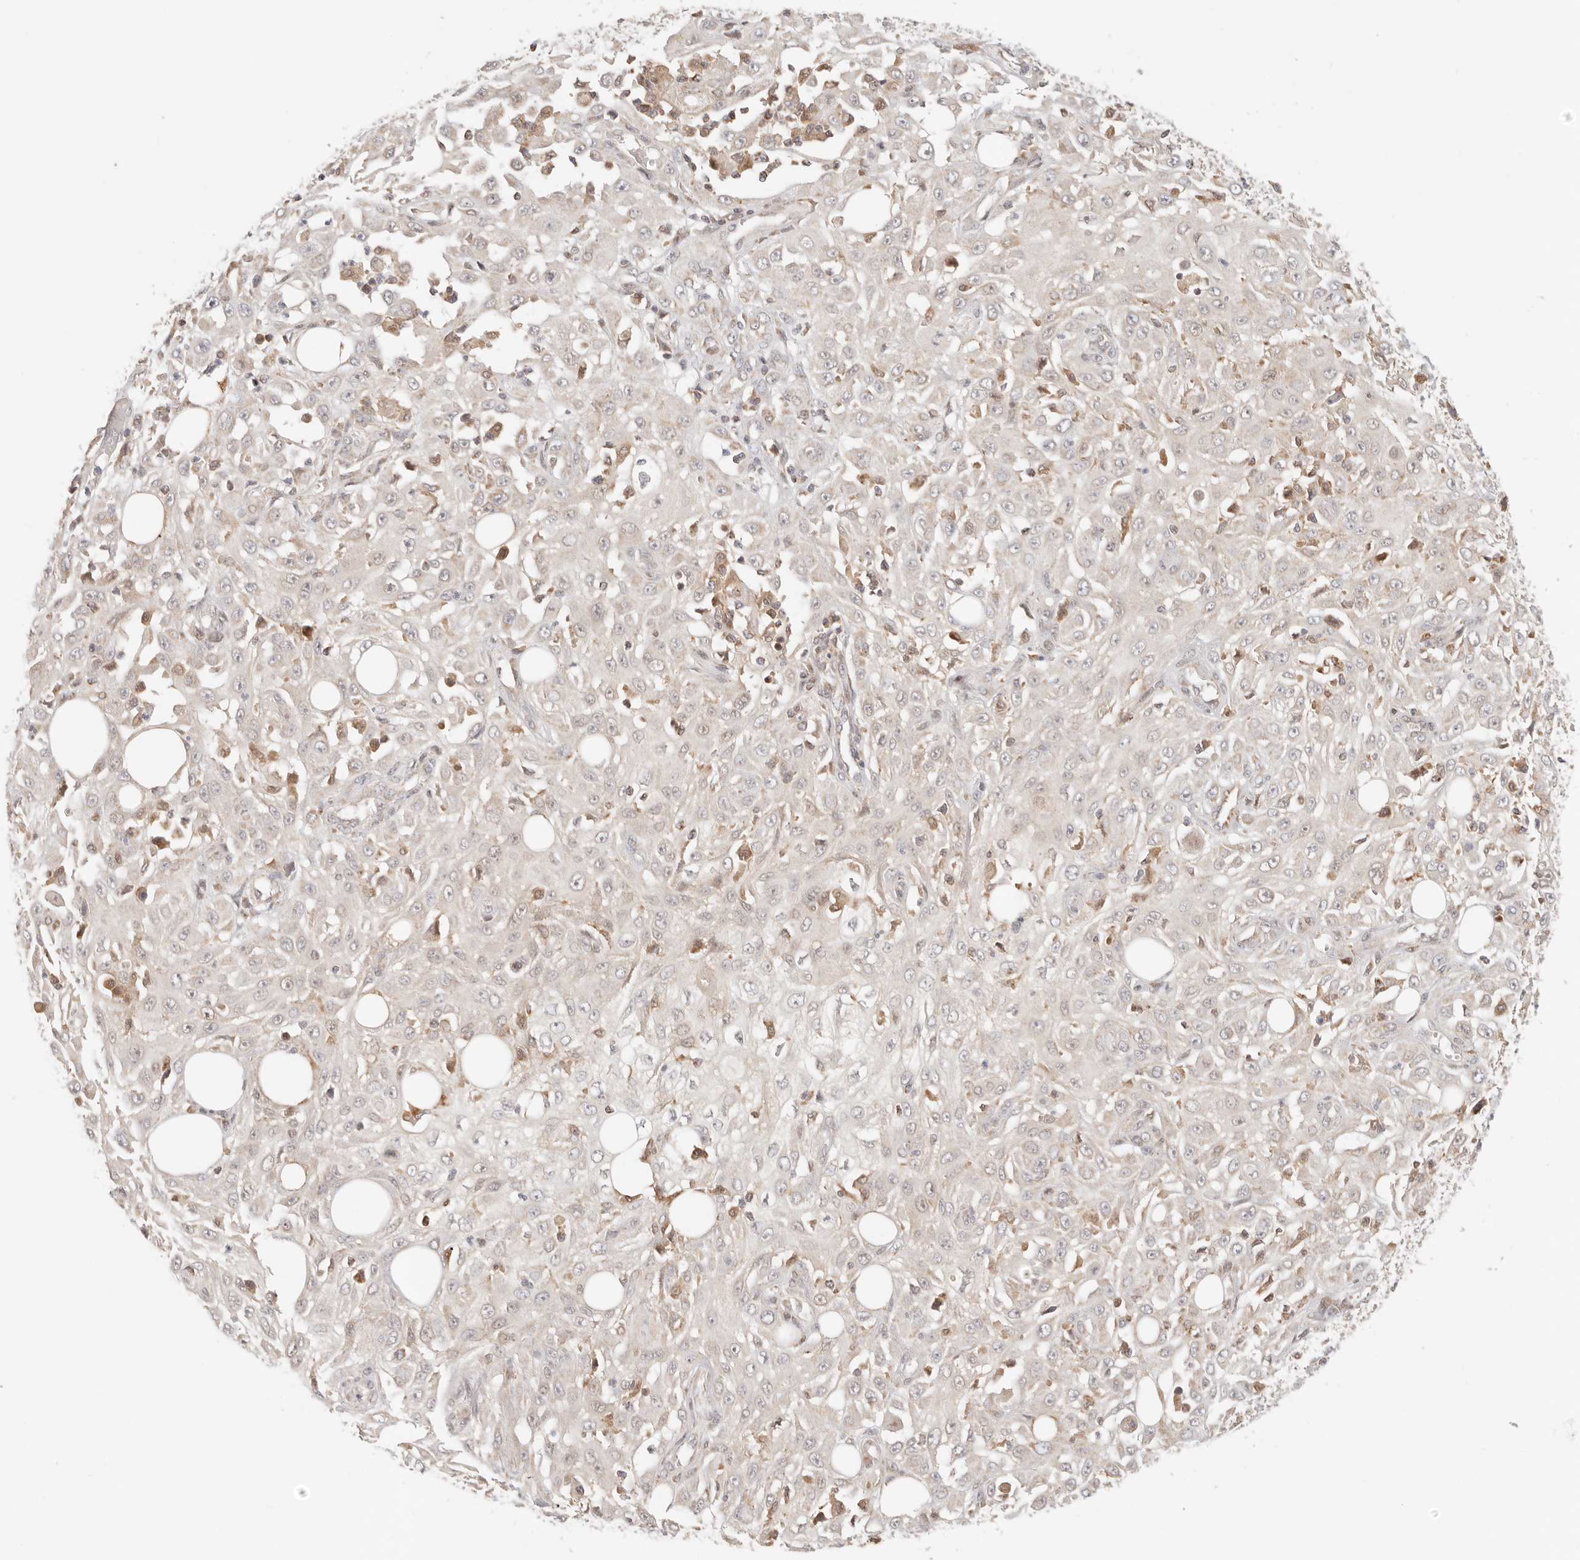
{"staining": {"intensity": "weak", "quantity": "<25%", "location": "cytoplasmic/membranous"}, "tissue": "skin cancer", "cell_type": "Tumor cells", "image_type": "cancer", "snomed": [{"axis": "morphology", "description": "Squamous cell carcinoma, NOS"}, {"axis": "morphology", "description": "Squamous cell carcinoma, metastatic, NOS"}, {"axis": "topography", "description": "Skin"}, {"axis": "topography", "description": "Lymph node"}], "caption": "The IHC photomicrograph has no significant expression in tumor cells of metastatic squamous cell carcinoma (skin) tissue. (DAB IHC, high magnification).", "gene": "COA6", "patient": {"sex": "male", "age": 75}}